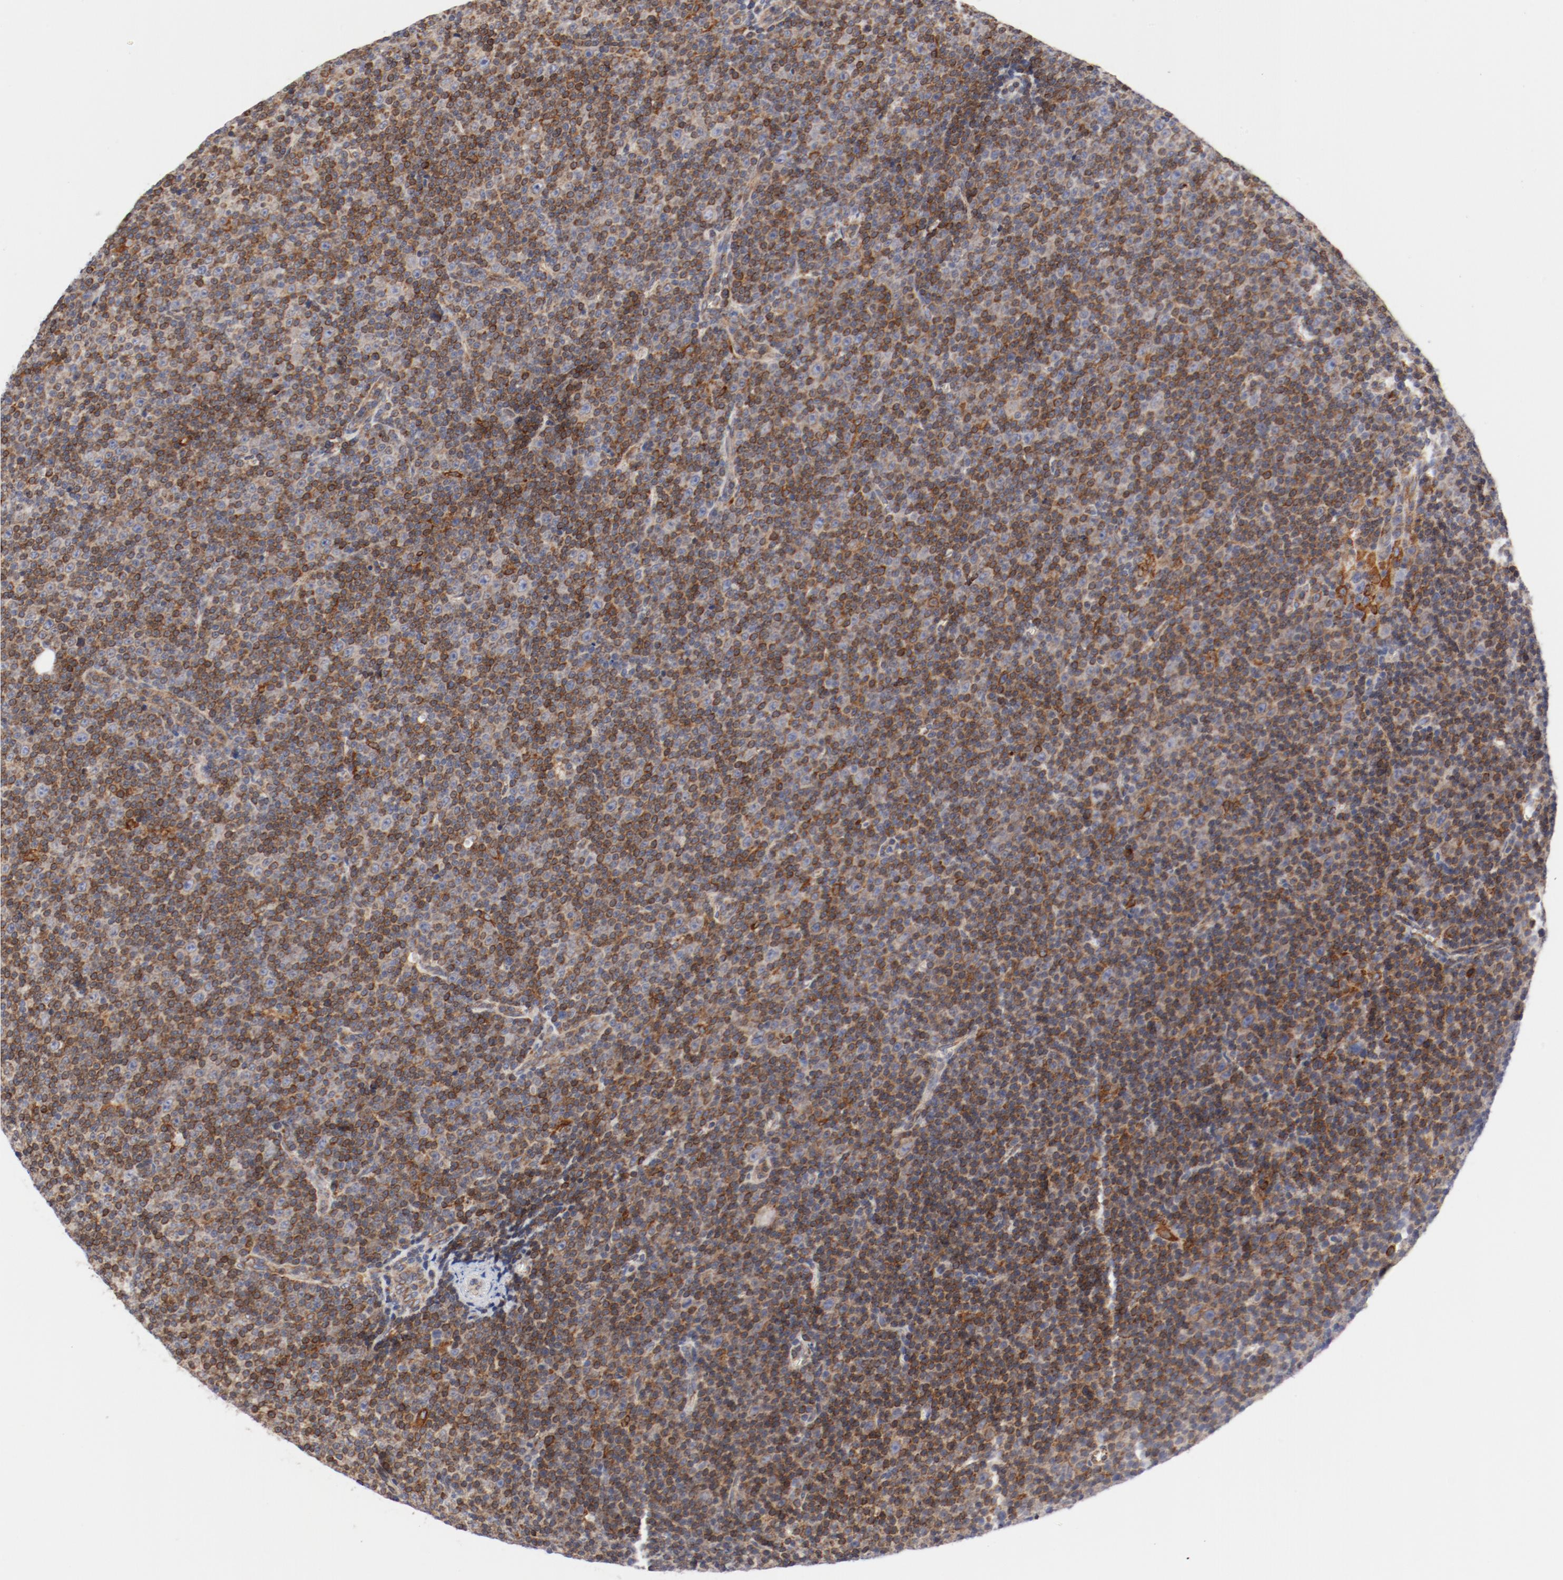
{"staining": {"intensity": "moderate", "quantity": ">75%", "location": "cytoplasmic/membranous"}, "tissue": "lymphoma", "cell_type": "Tumor cells", "image_type": "cancer", "snomed": [{"axis": "morphology", "description": "Malignant lymphoma, non-Hodgkin's type, Low grade"}, {"axis": "topography", "description": "Lymph node"}], "caption": "Moderate cytoplasmic/membranous positivity is present in approximately >75% of tumor cells in low-grade malignant lymphoma, non-Hodgkin's type.", "gene": "PDPK1", "patient": {"sex": "female", "age": 67}}